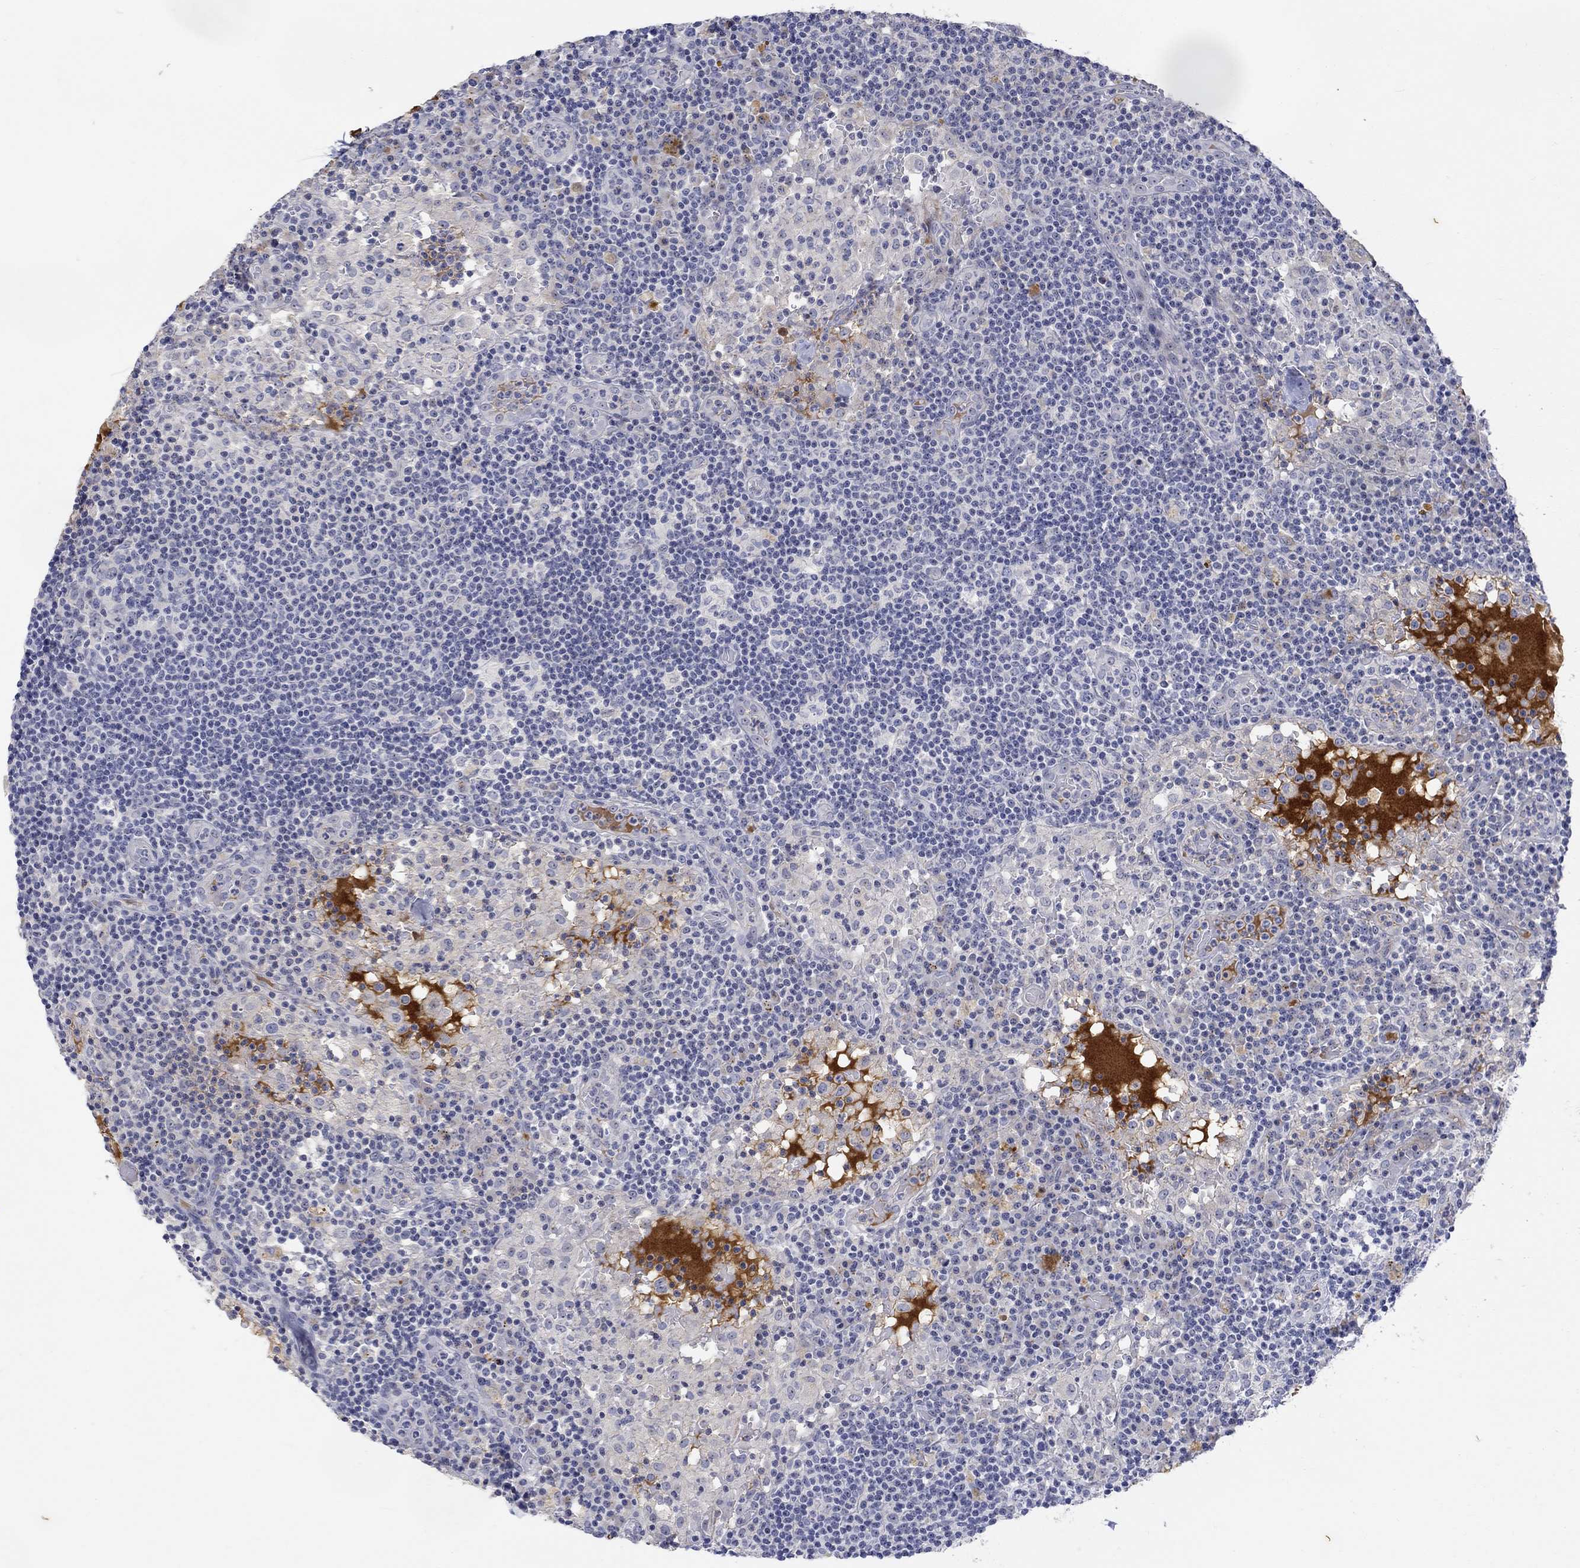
{"staining": {"intensity": "negative", "quantity": "none", "location": "none"}, "tissue": "lymph node", "cell_type": "Germinal center cells", "image_type": "normal", "snomed": [{"axis": "morphology", "description": "Normal tissue, NOS"}, {"axis": "topography", "description": "Lymph node"}], "caption": "A high-resolution micrograph shows immunohistochemistry (IHC) staining of benign lymph node, which reveals no significant expression in germinal center cells.", "gene": "FNDC5", "patient": {"sex": "male", "age": 62}}